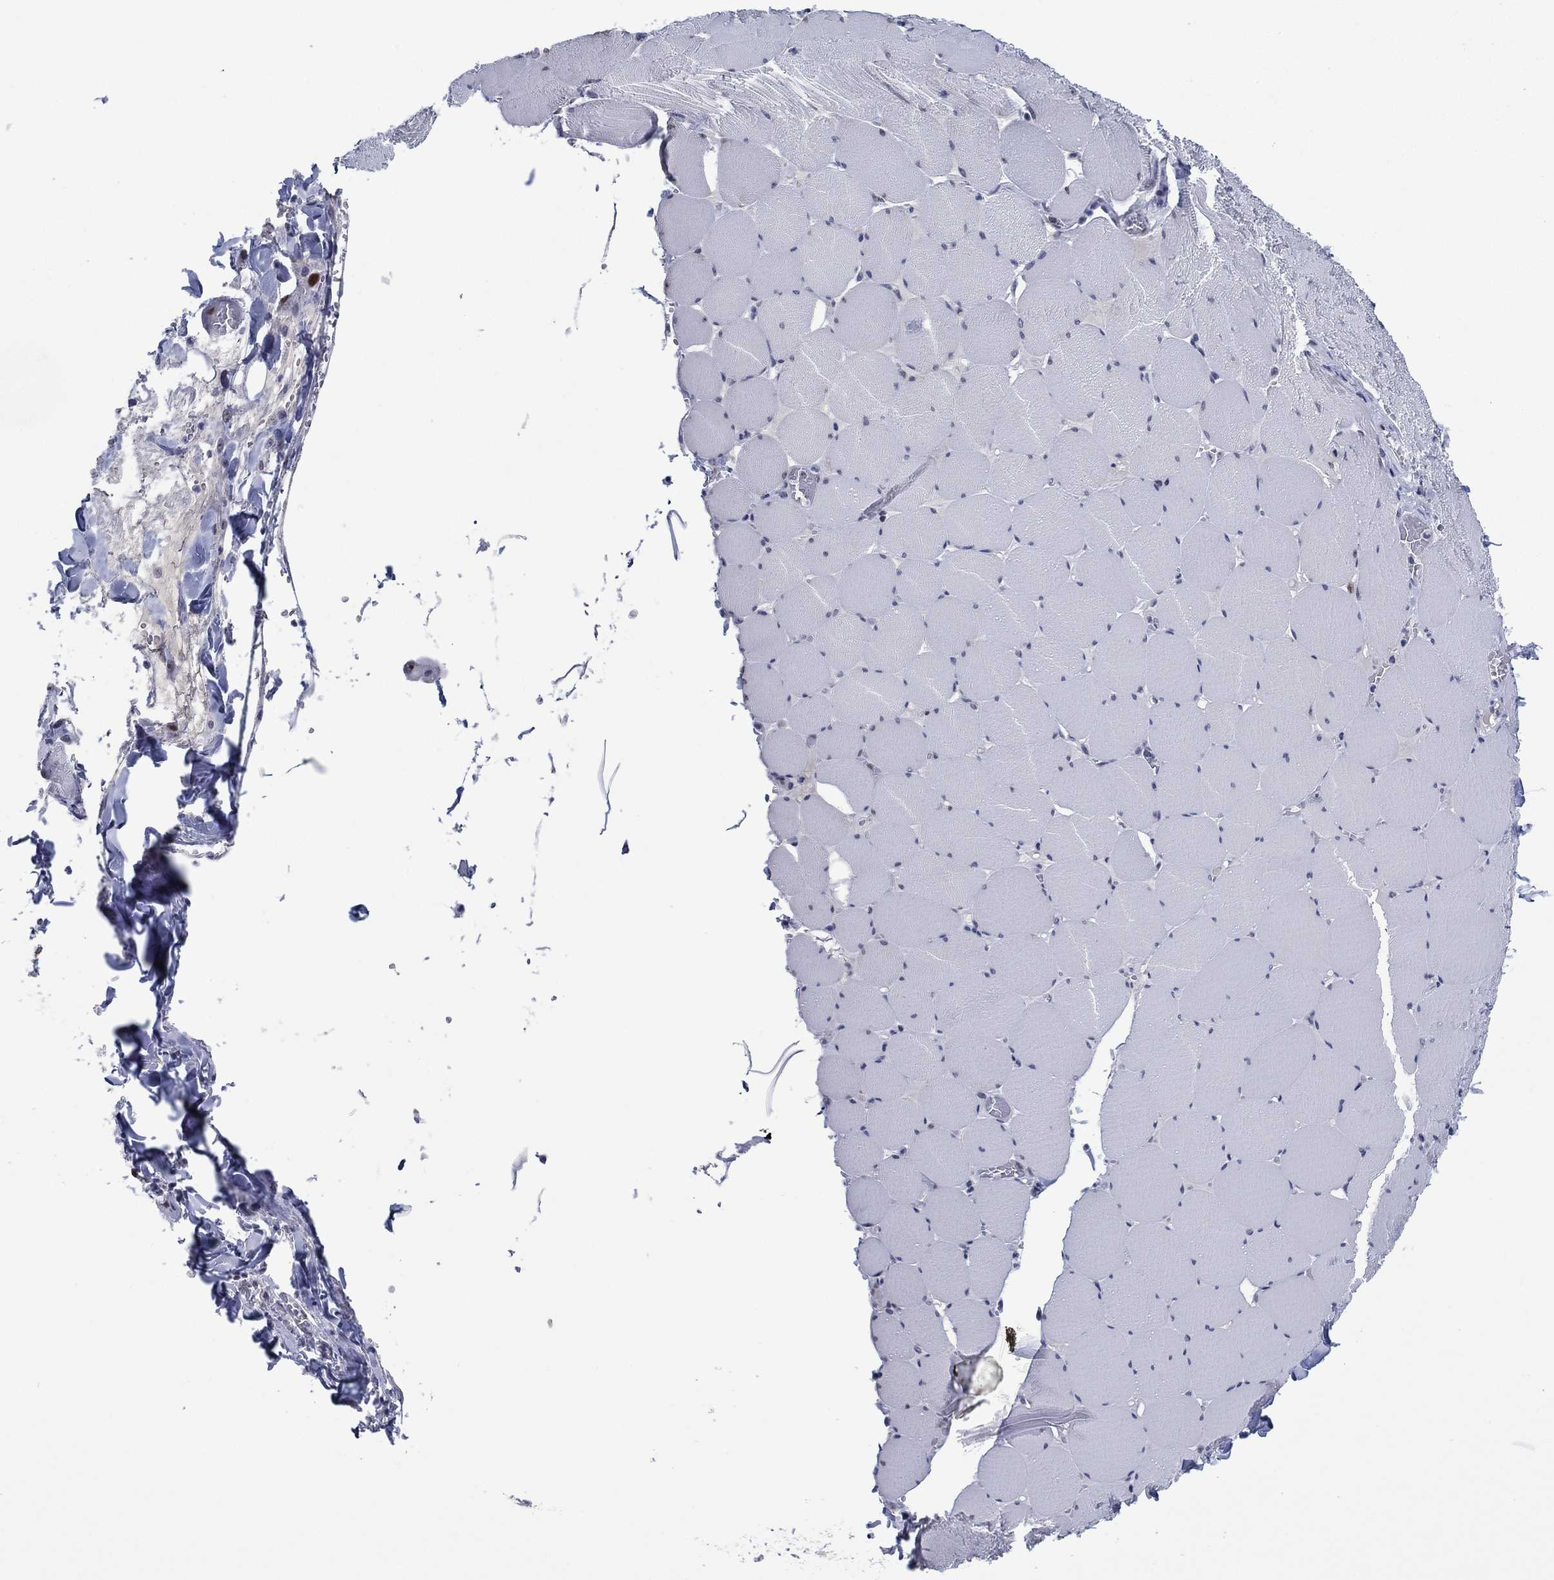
{"staining": {"intensity": "negative", "quantity": "none", "location": "none"}, "tissue": "skeletal muscle", "cell_type": "Myocytes", "image_type": "normal", "snomed": [{"axis": "morphology", "description": "Normal tissue, NOS"}, {"axis": "morphology", "description": "Malignant melanoma, Metastatic site"}, {"axis": "topography", "description": "Skeletal muscle"}], "caption": "An immunohistochemistry image of normal skeletal muscle is shown. There is no staining in myocytes of skeletal muscle. (Stains: DAB (3,3'-diaminobenzidine) immunohistochemistry with hematoxylin counter stain, Microscopy: brightfield microscopy at high magnification).", "gene": "GATA6", "patient": {"sex": "male", "age": 50}}